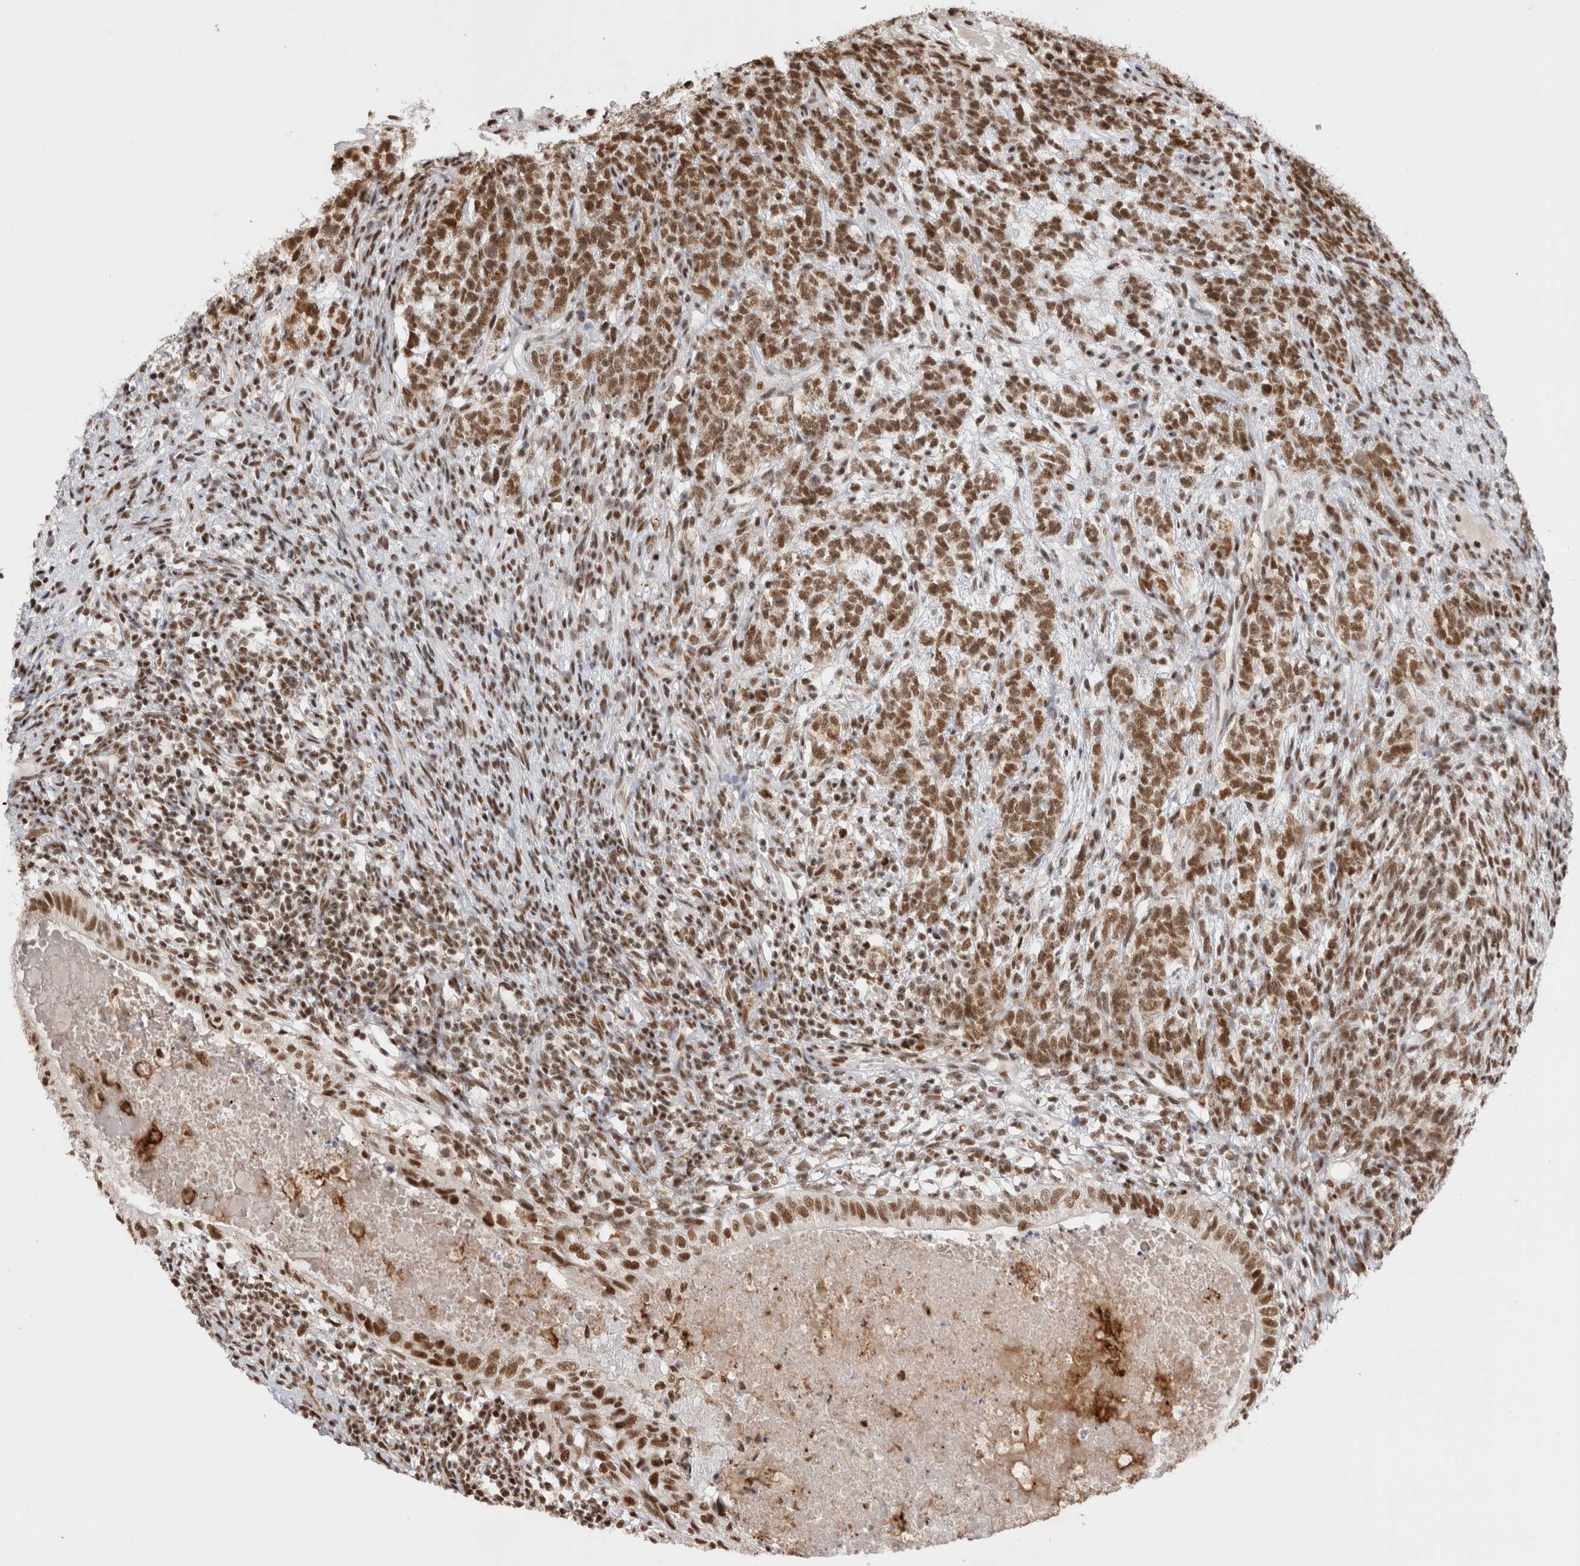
{"staining": {"intensity": "moderate", "quantity": ">75%", "location": "nuclear"}, "tissue": "testis cancer", "cell_type": "Tumor cells", "image_type": "cancer", "snomed": [{"axis": "morphology", "description": "Seminoma, NOS"}, {"axis": "morphology", "description": "Carcinoma, Embryonal, NOS"}, {"axis": "topography", "description": "Testis"}], "caption": "Human testis cancer (embryonal carcinoma) stained for a protein (brown) displays moderate nuclear positive positivity in approximately >75% of tumor cells.", "gene": "EYA2", "patient": {"sex": "male", "age": 28}}